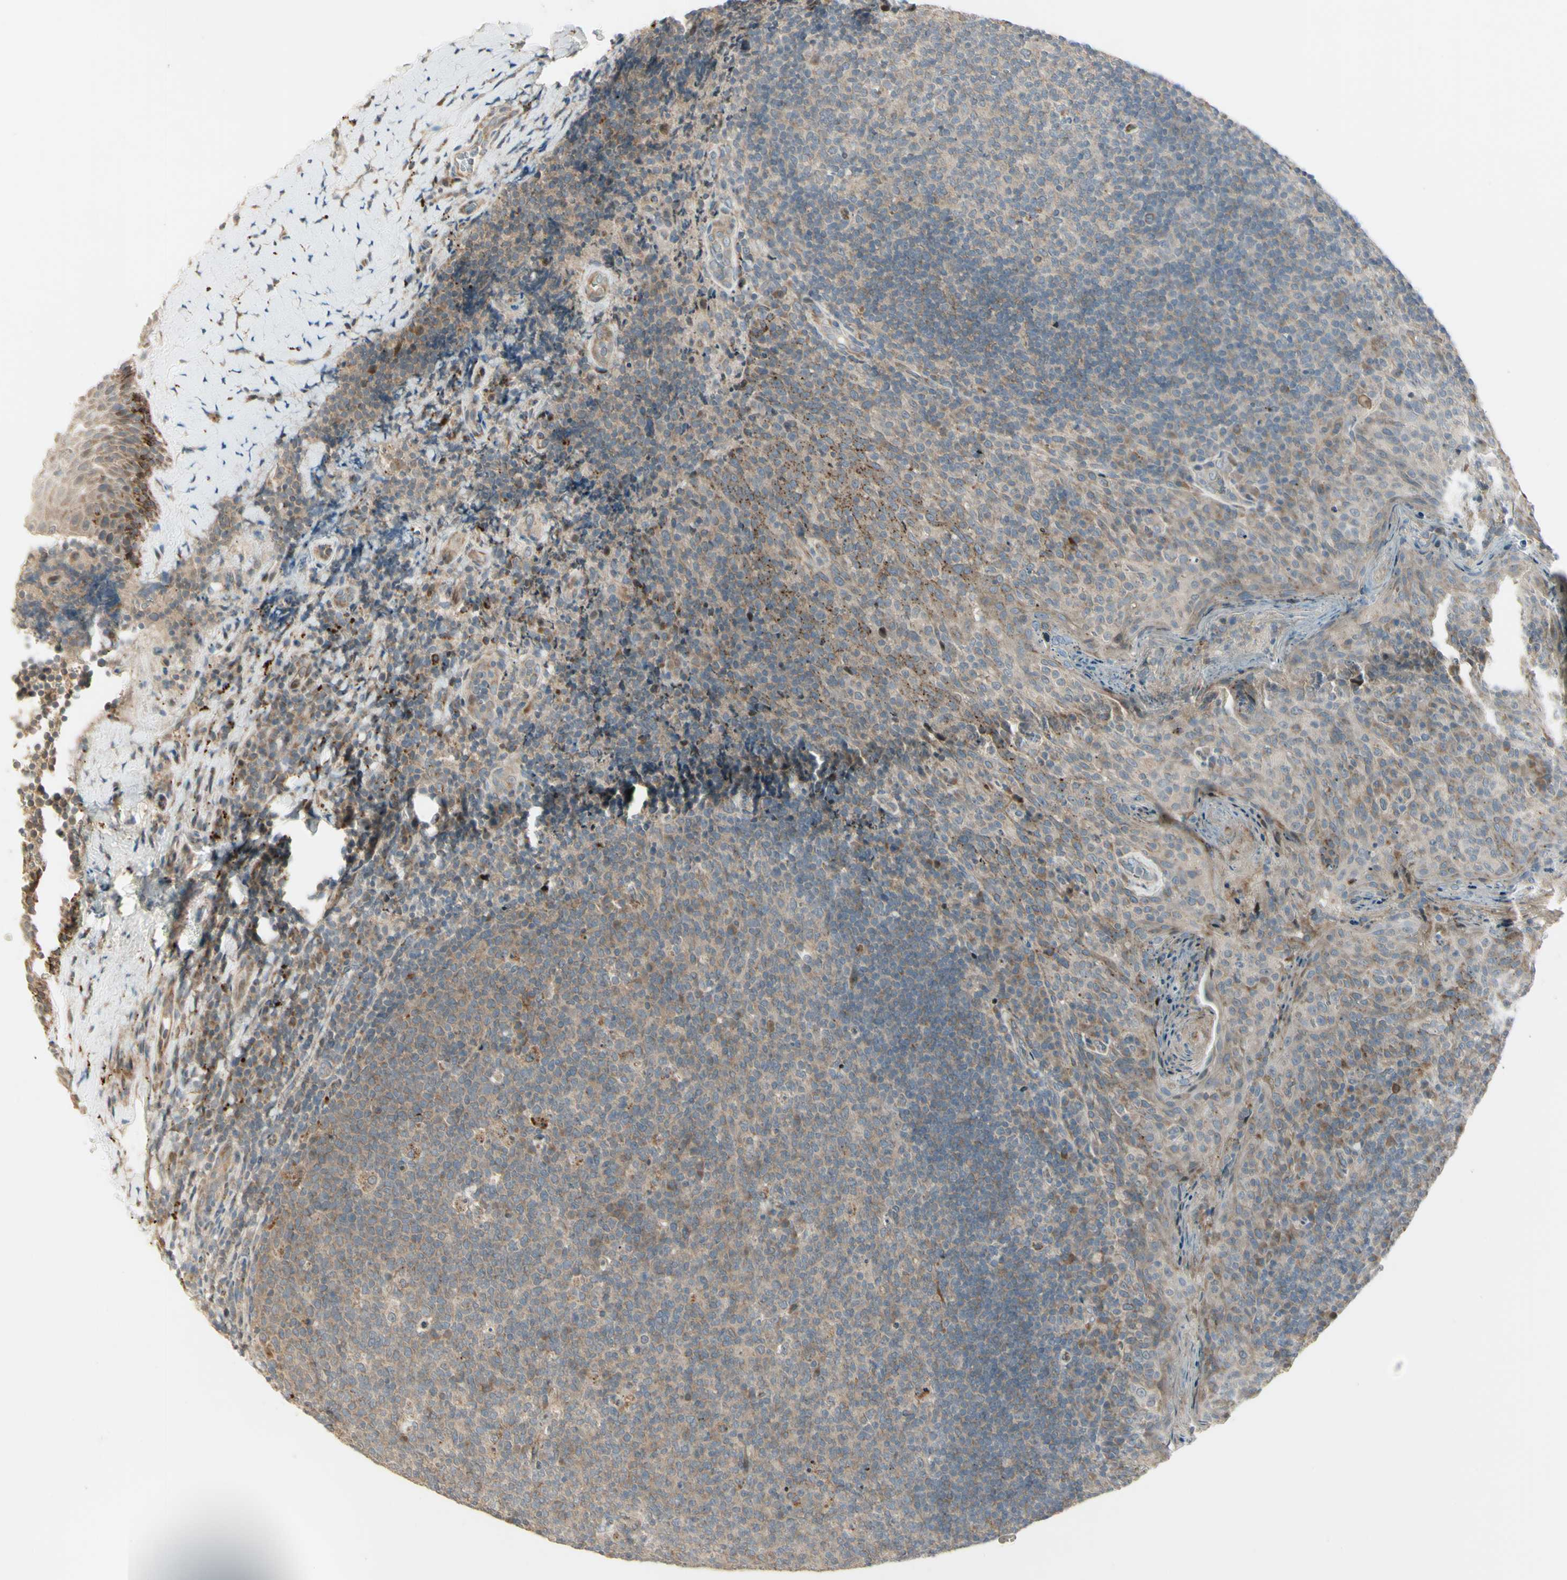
{"staining": {"intensity": "weak", "quantity": "25%-75%", "location": "cytoplasmic/membranous"}, "tissue": "tonsil", "cell_type": "Germinal center cells", "image_type": "normal", "snomed": [{"axis": "morphology", "description": "Normal tissue, NOS"}, {"axis": "topography", "description": "Tonsil"}], "caption": "Immunohistochemistry (IHC) image of unremarkable tonsil: tonsil stained using immunohistochemistry (IHC) demonstrates low levels of weak protein expression localized specifically in the cytoplasmic/membranous of germinal center cells, appearing as a cytoplasmic/membranous brown color.", "gene": "NDFIP1", "patient": {"sex": "male", "age": 17}}